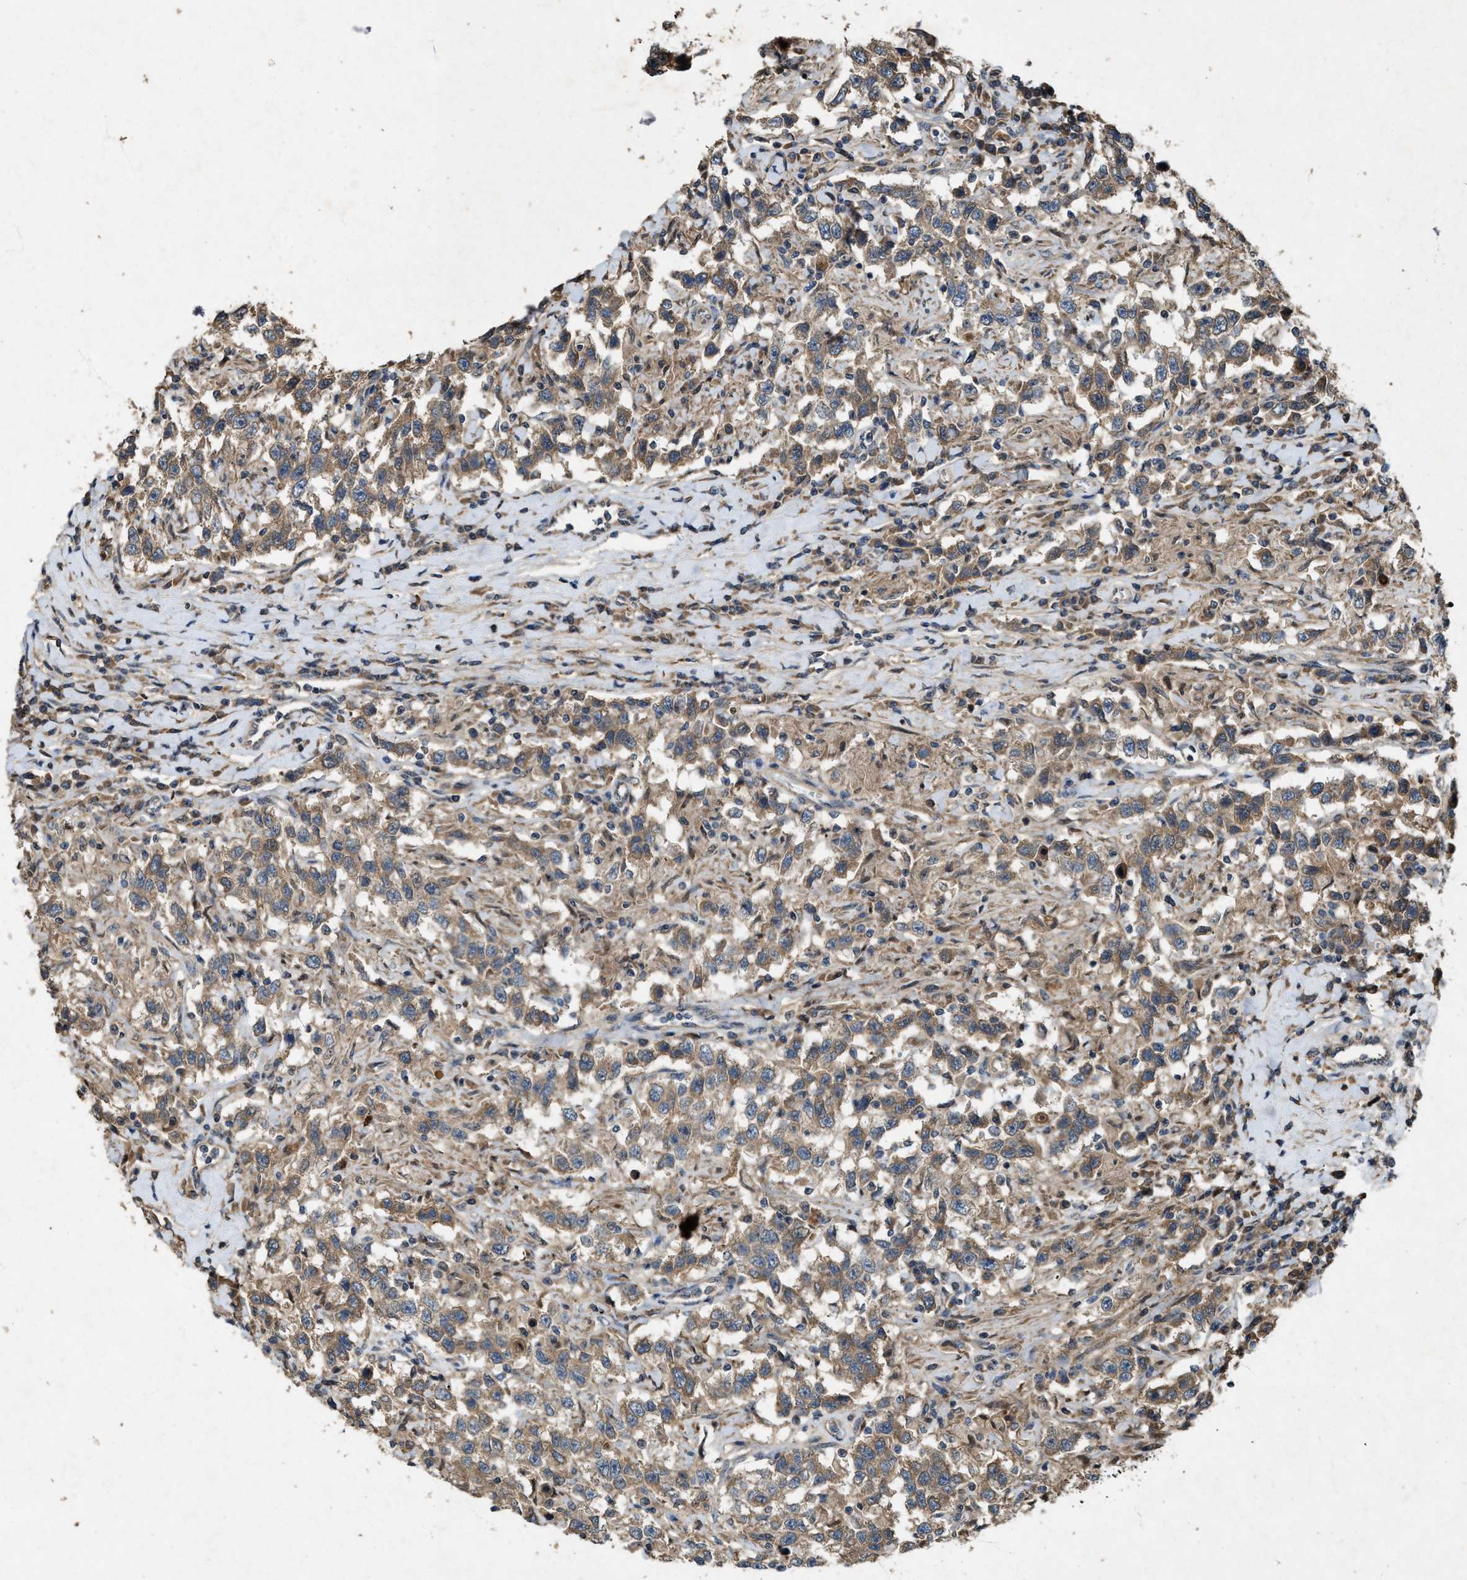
{"staining": {"intensity": "moderate", "quantity": ">75%", "location": "cytoplasmic/membranous"}, "tissue": "testis cancer", "cell_type": "Tumor cells", "image_type": "cancer", "snomed": [{"axis": "morphology", "description": "Seminoma, NOS"}, {"axis": "topography", "description": "Testis"}], "caption": "Immunohistochemical staining of testis cancer (seminoma) shows medium levels of moderate cytoplasmic/membranous staining in about >75% of tumor cells.", "gene": "PDP2", "patient": {"sex": "male", "age": 41}}